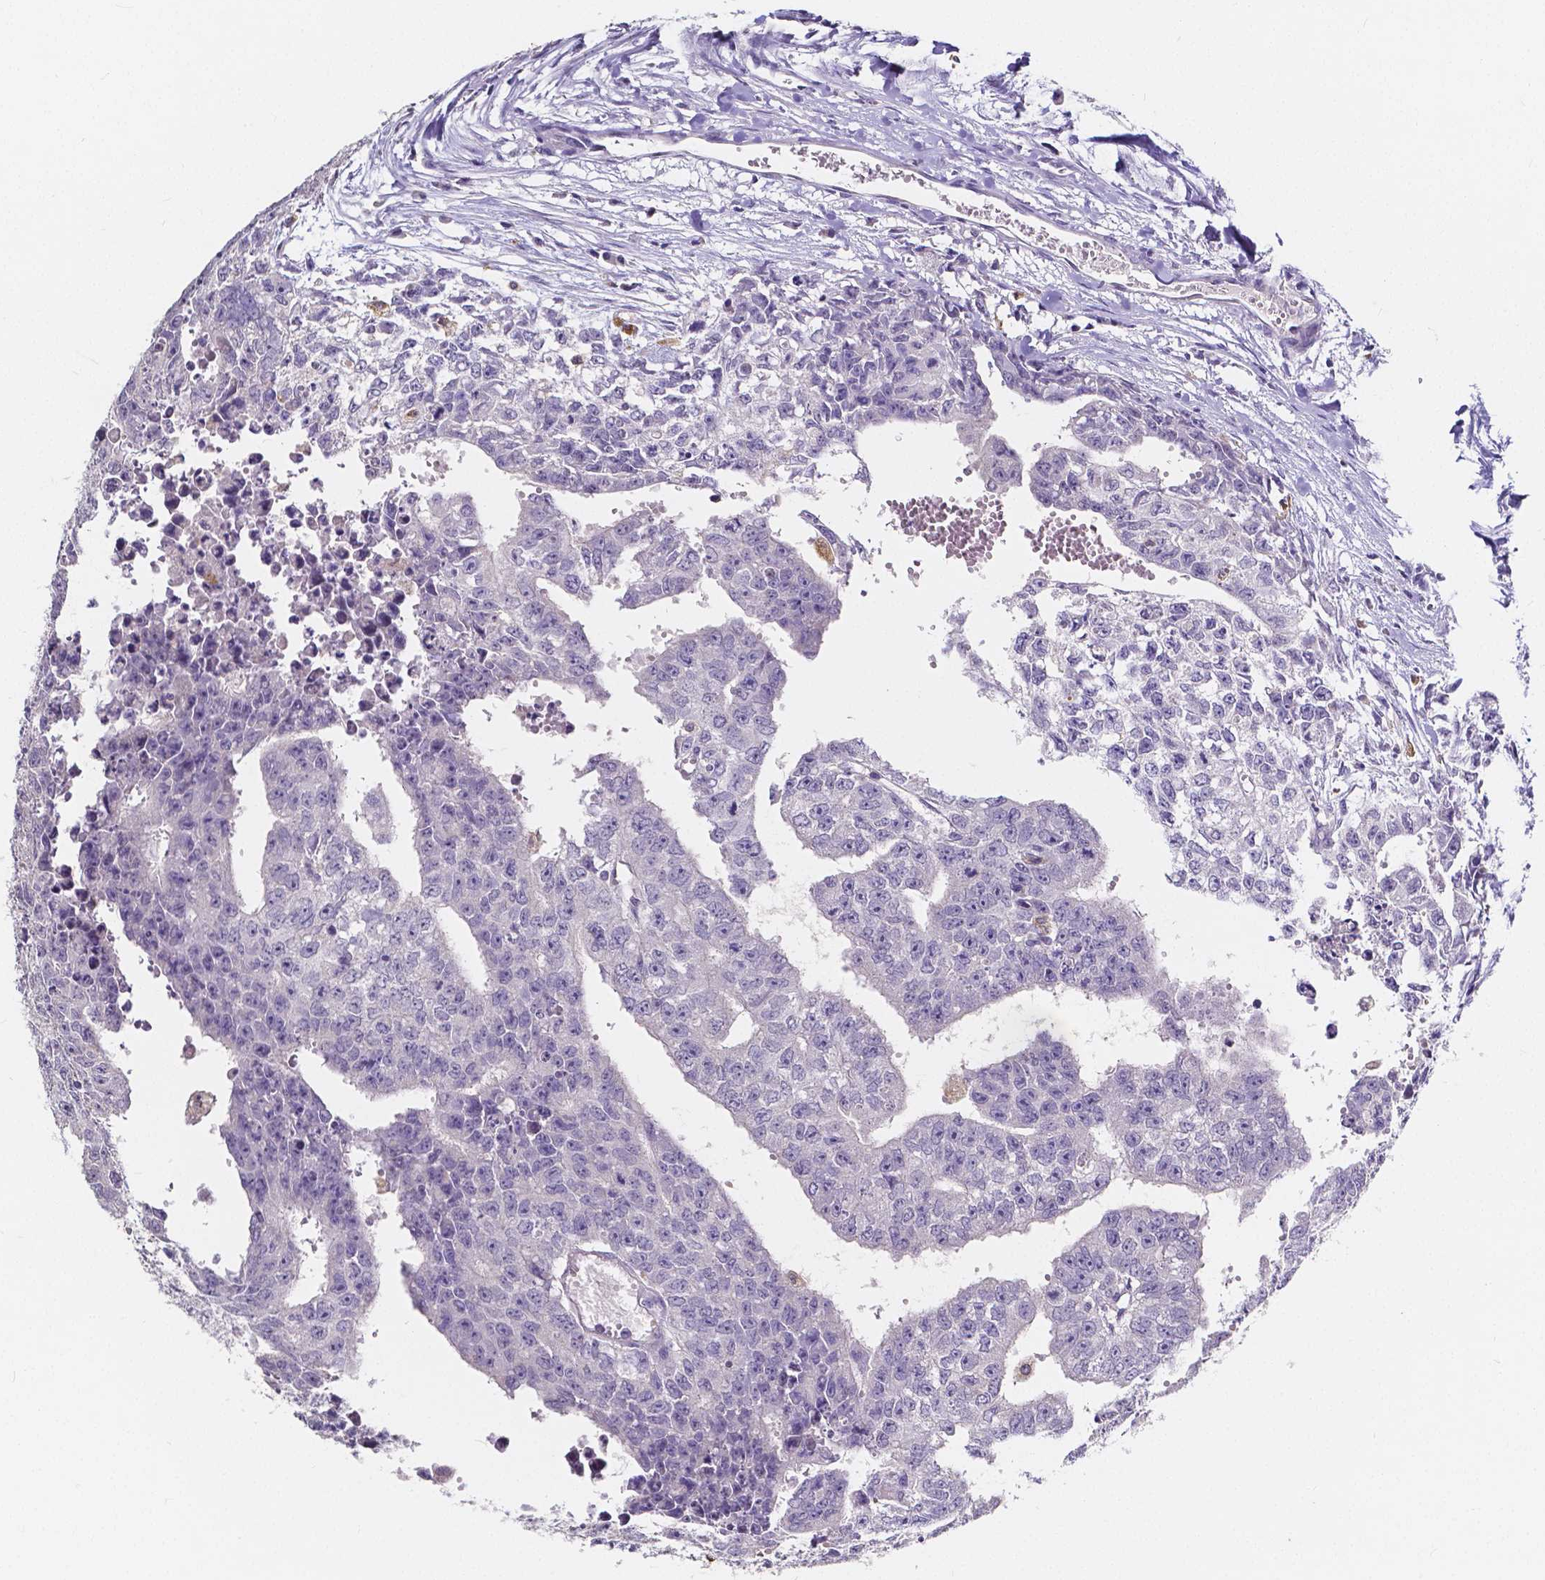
{"staining": {"intensity": "negative", "quantity": "none", "location": "none"}, "tissue": "testis cancer", "cell_type": "Tumor cells", "image_type": "cancer", "snomed": [{"axis": "morphology", "description": "Carcinoma, Embryonal, NOS"}, {"axis": "morphology", "description": "Teratoma, malignant, NOS"}, {"axis": "topography", "description": "Testis"}], "caption": "IHC histopathology image of embryonal carcinoma (testis) stained for a protein (brown), which demonstrates no staining in tumor cells.", "gene": "ACP5", "patient": {"sex": "male", "age": 24}}